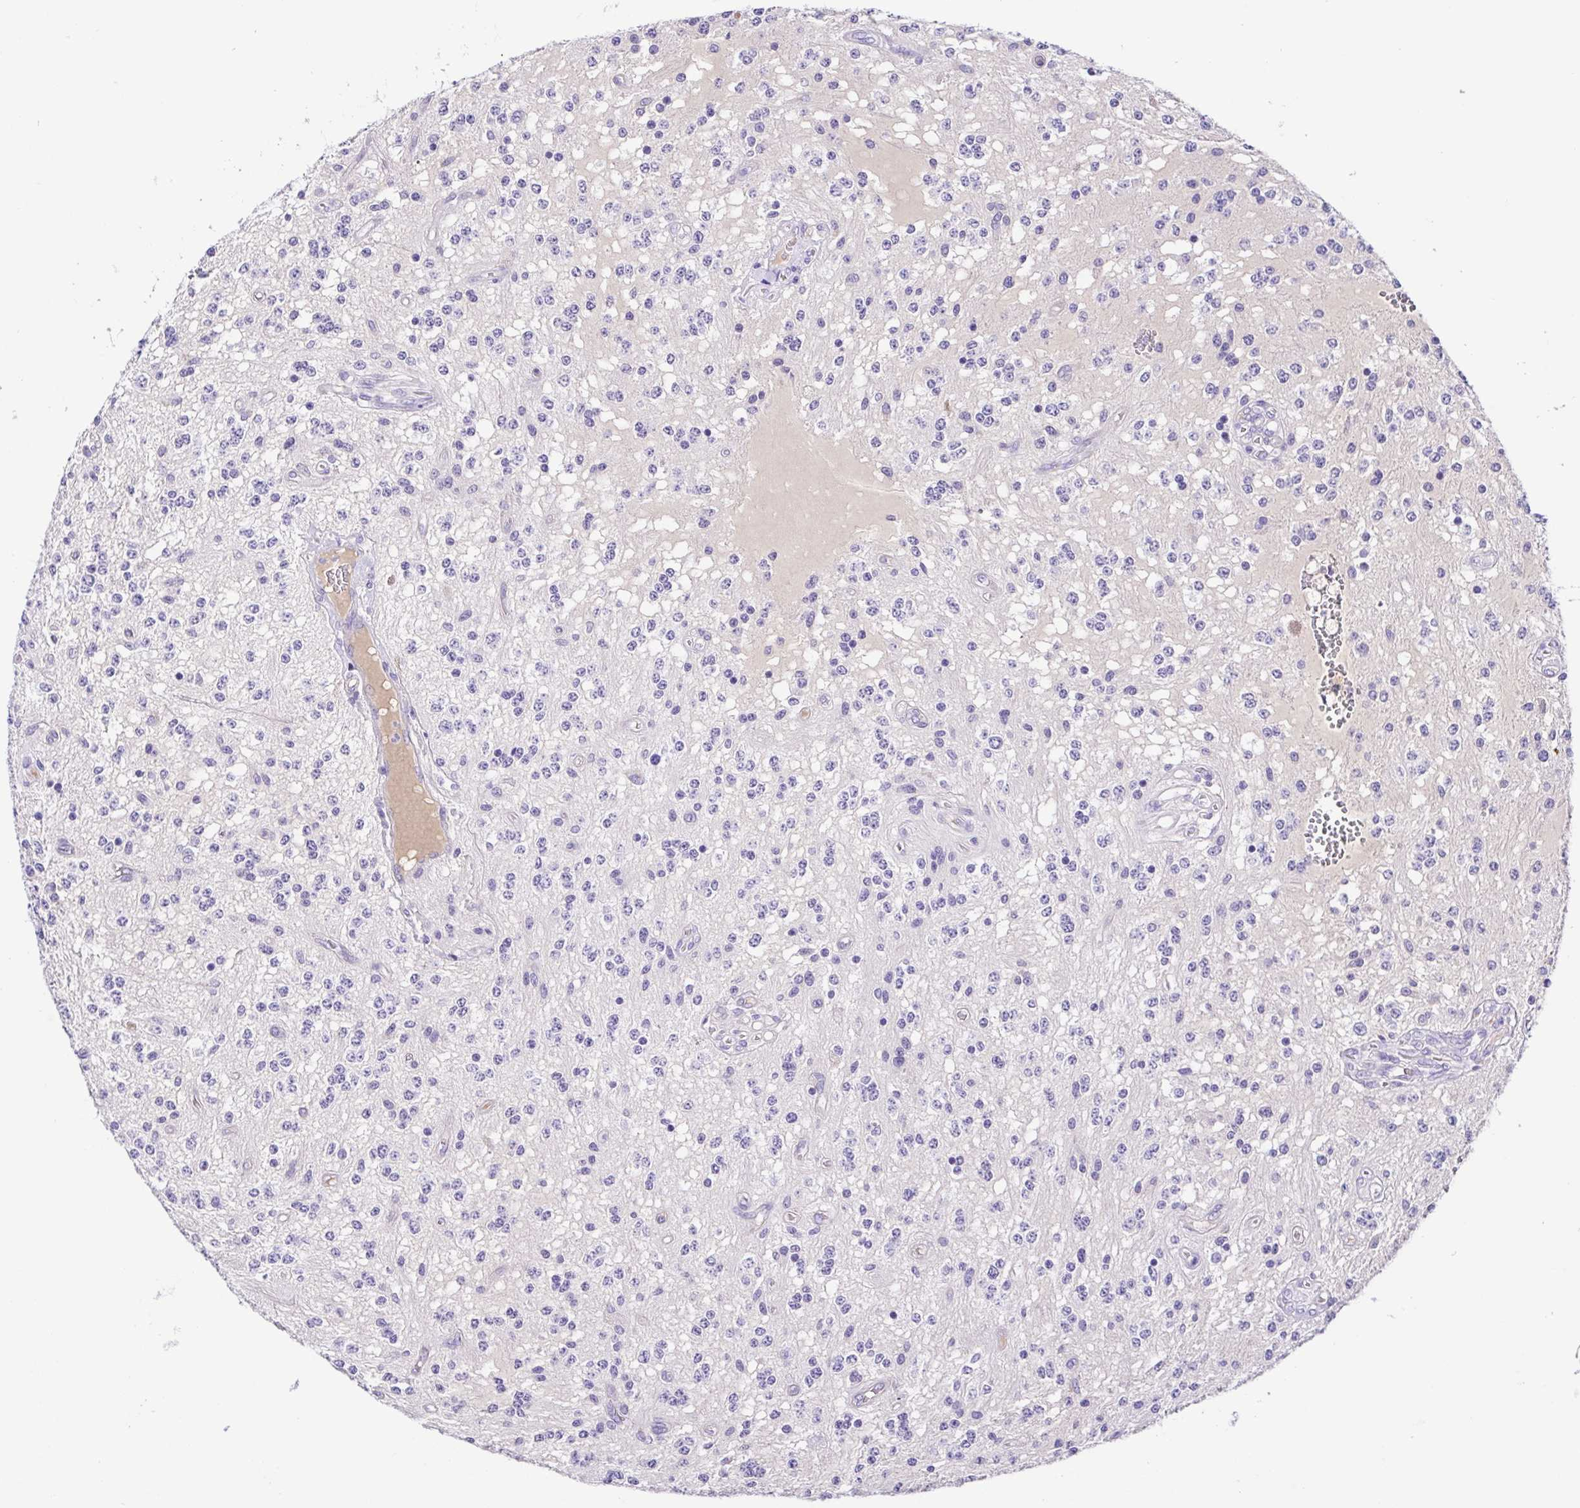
{"staining": {"intensity": "negative", "quantity": "none", "location": "none"}, "tissue": "glioma", "cell_type": "Tumor cells", "image_type": "cancer", "snomed": [{"axis": "morphology", "description": "Glioma, malignant, Low grade"}, {"axis": "topography", "description": "Cerebellum"}], "caption": "A histopathology image of malignant glioma (low-grade) stained for a protein displays no brown staining in tumor cells. (DAB immunohistochemistry, high magnification).", "gene": "A1BG", "patient": {"sex": "female", "age": 14}}